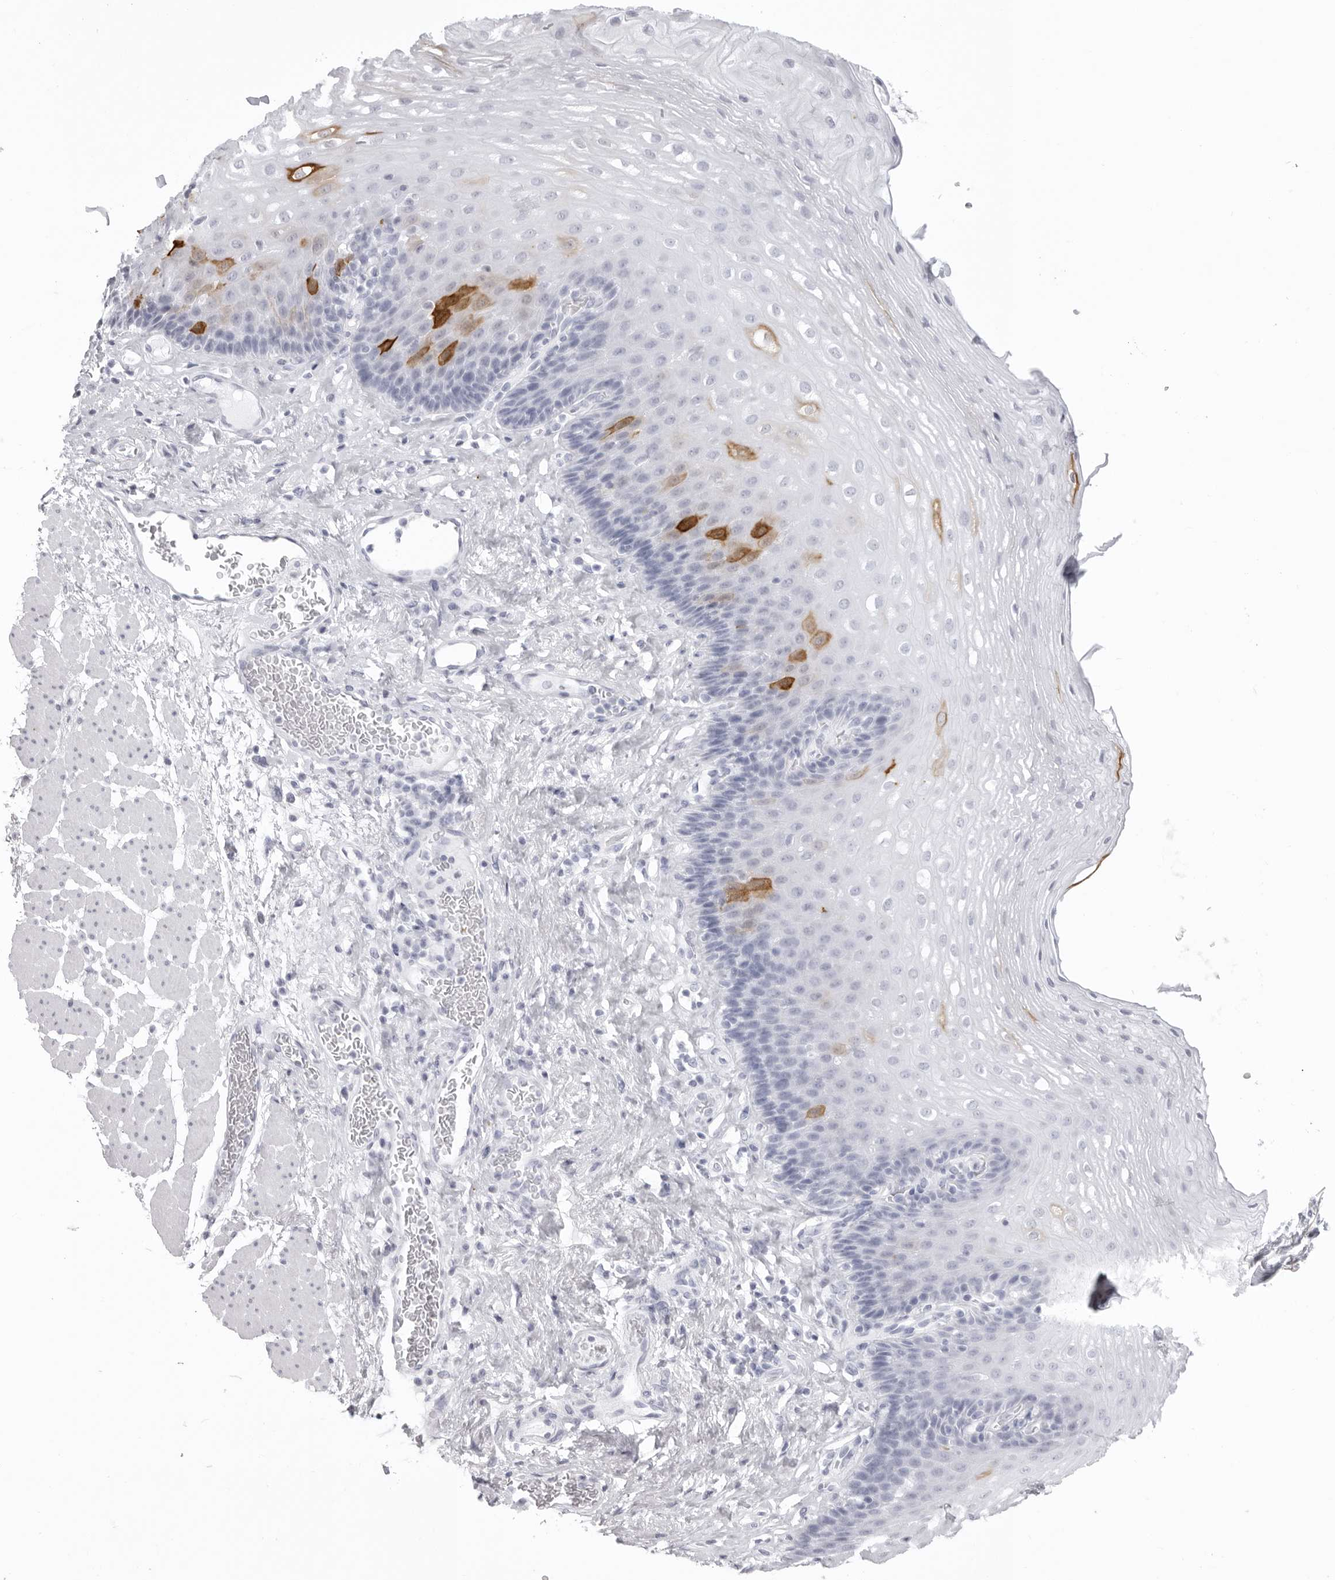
{"staining": {"intensity": "strong", "quantity": "<25%", "location": "cytoplasmic/membranous"}, "tissue": "esophagus", "cell_type": "Squamous epithelial cells", "image_type": "normal", "snomed": [{"axis": "morphology", "description": "Normal tissue, NOS"}, {"axis": "topography", "description": "Esophagus"}], "caption": "Human esophagus stained with a brown dye exhibits strong cytoplasmic/membranous positive expression in about <25% of squamous epithelial cells.", "gene": "KLK9", "patient": {"sex": "female", "age": 66}}